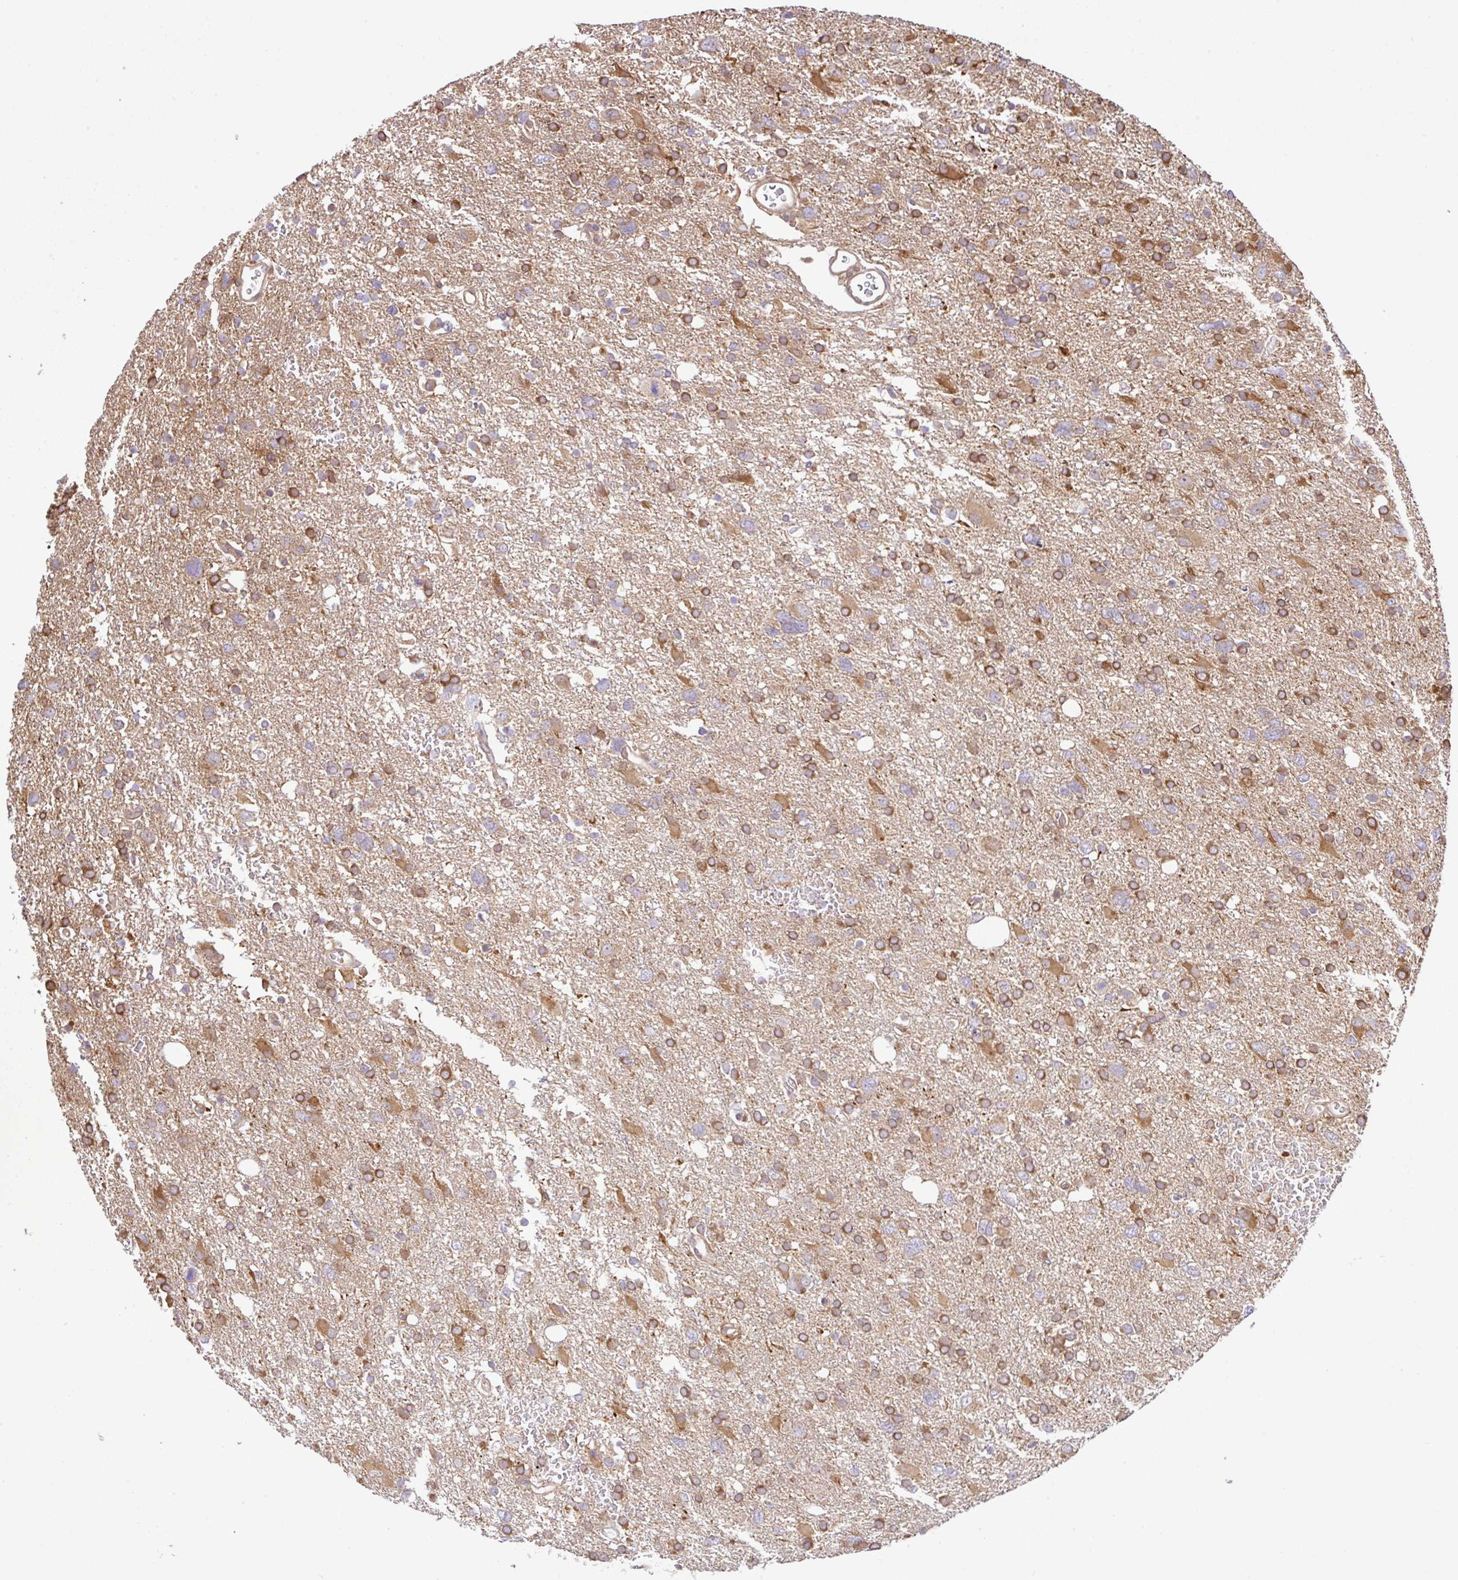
{"staining": {"intensity": "moderate", "quantity": ">75%", "location": "cytoplasmic/membranous"}, "tissue": "glioma", "cell_type": "Tumor cells", "image_type": "cancer", "snomed": [{"axis": "morphology", "description": "Glioma, malignant, High grade"}, {"axis": "topography", "description": "Brain"}], "caption": "Brown immunohistochemical staining in malignant high-grade glioma reveals moderate cytoplasmic/membranous staining in about >75% of tumor cells.", "gene": "UBE4A", "patient": {"sex": "male", "age": 61}}